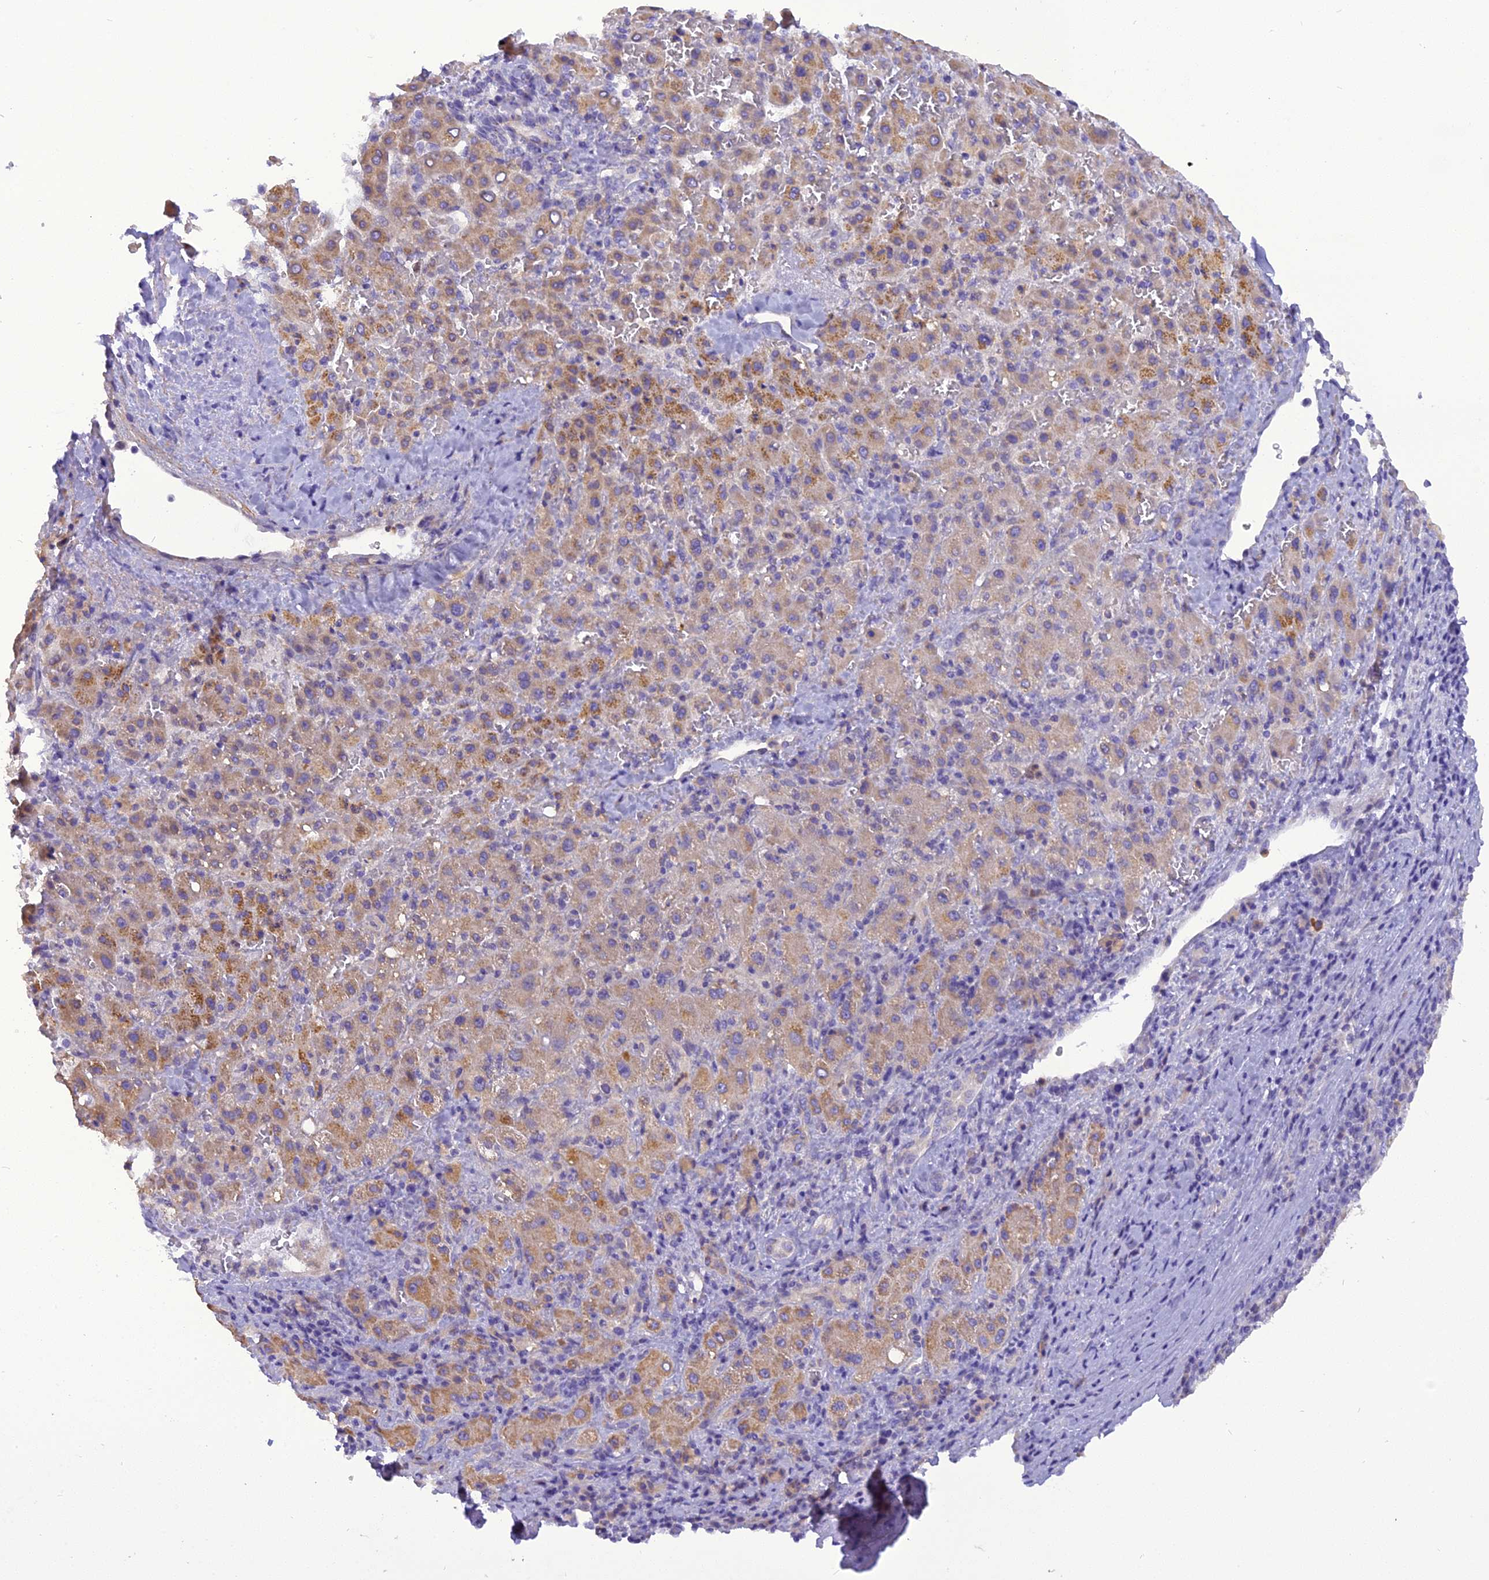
{"staining": {"intensity": "moderate", "quantity": "<25%", "location": "cytoplasmic/membranous"}, "tissue": "liver cancer", "cell_type": "Tumor cells", "image_type": "cancer", "snomed": [{"axis": "morphology", "description": "Carcinoma, Hepatocellular, NOS"}, {"axis": "topography", "description": "Liver"}], "caption": "Immunohistochemistry (IHC) (DAB (3,3'-diaminobenzidine)) staining of human liver cancer shows moderate cytoplasmic/membranous protein staining in about <25% of tumor cells.", "gene": "TRIM3", "patient": {"sex": "female", "age": 58}}